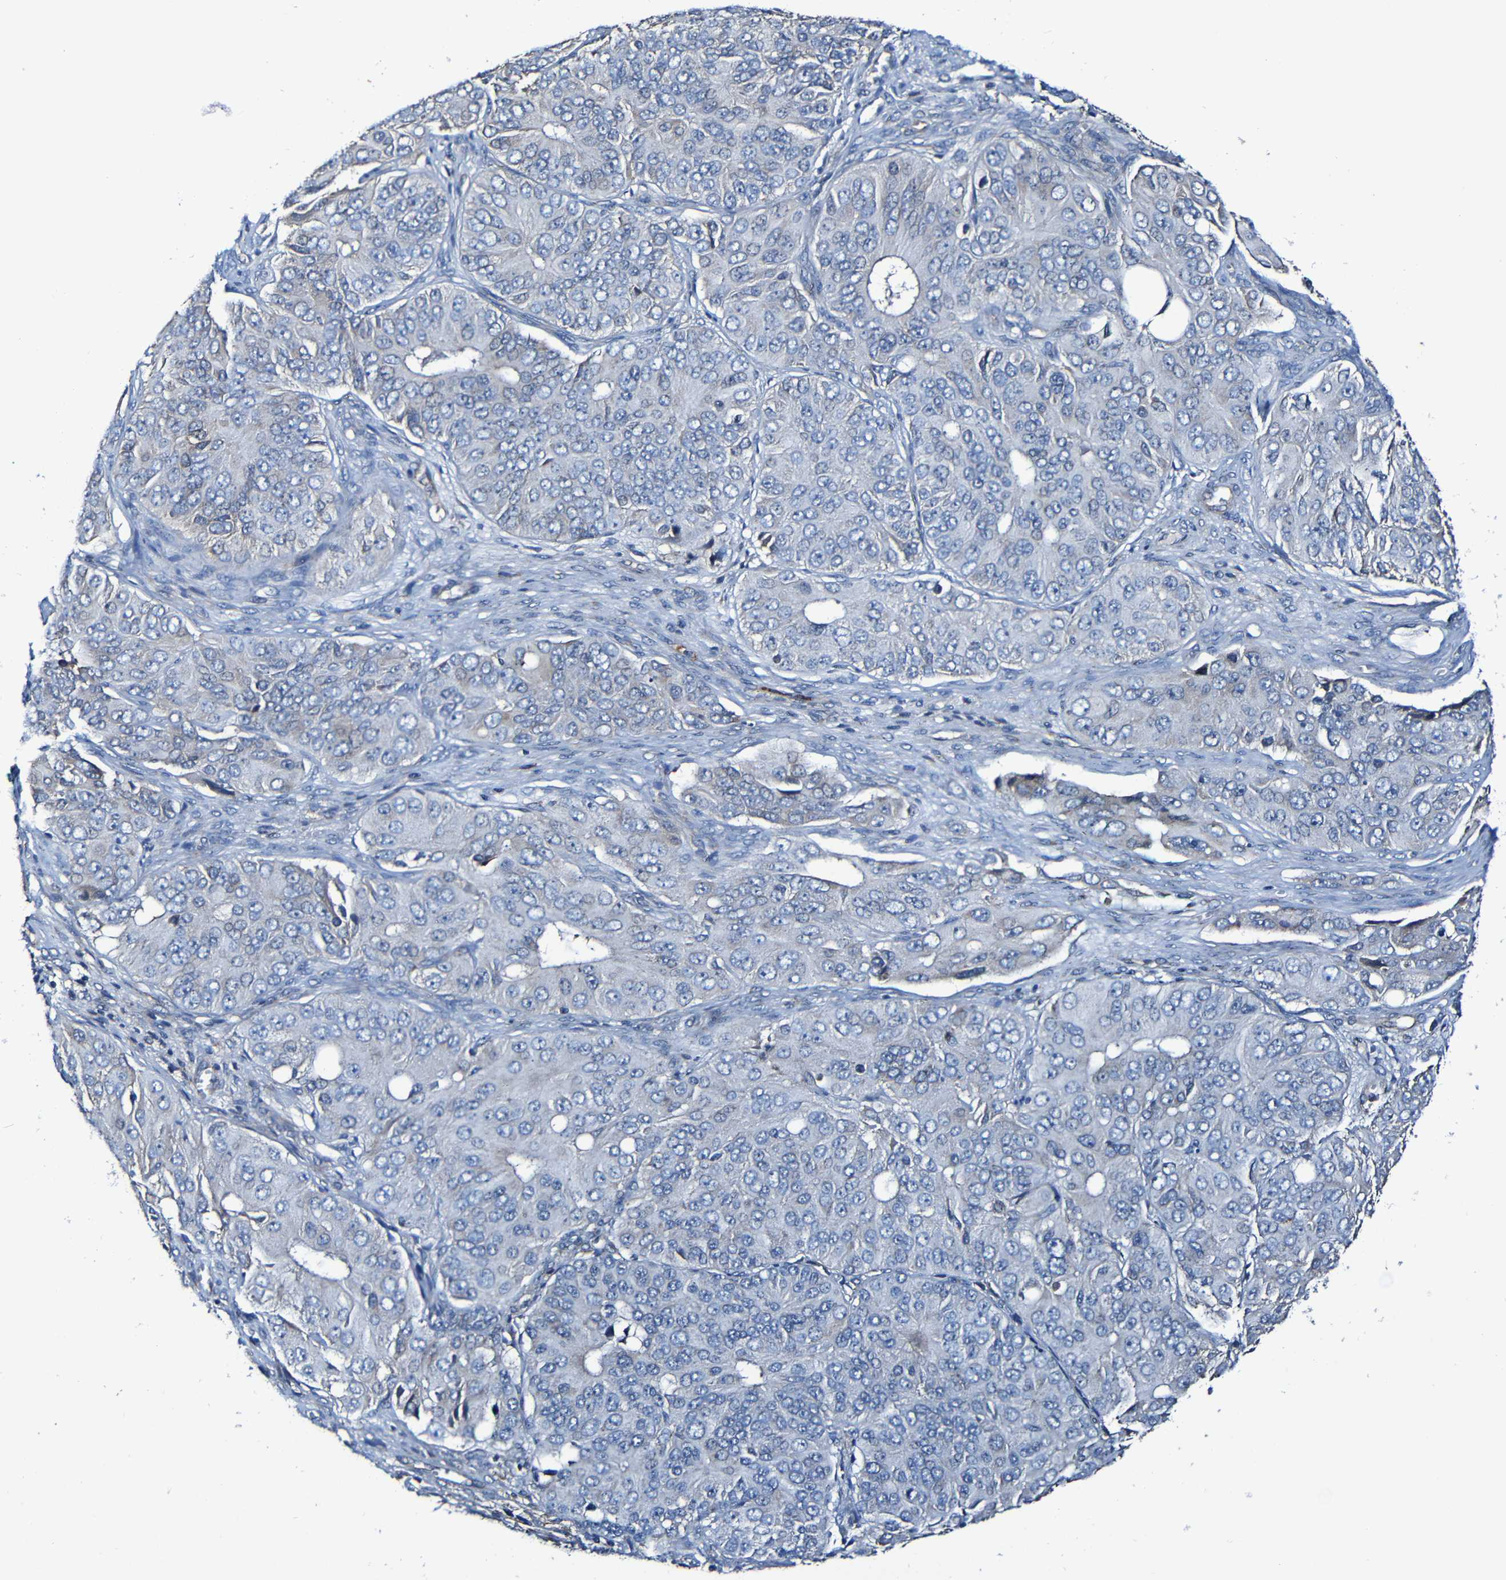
{"staining": {"intensity": "negative", "quantity": "none", "location": "none"}, "tissue": "ovarian cancer", "cell_type": "Tumor cells", "image_type": "cancer", "snomed": [{"axis": "morphology", "description": "Carcinoma, endometroid"}, {"axis": "topography", "description": "Ovary"}], "caption": "Immunohistochemical staining of human ovarian cancer reveals no significant positivity in tumor cells. (DAB IHC with hematoxylin counter stain).", "gene": "ADAM15", "patient": {"sex": "female", "age": 51}}